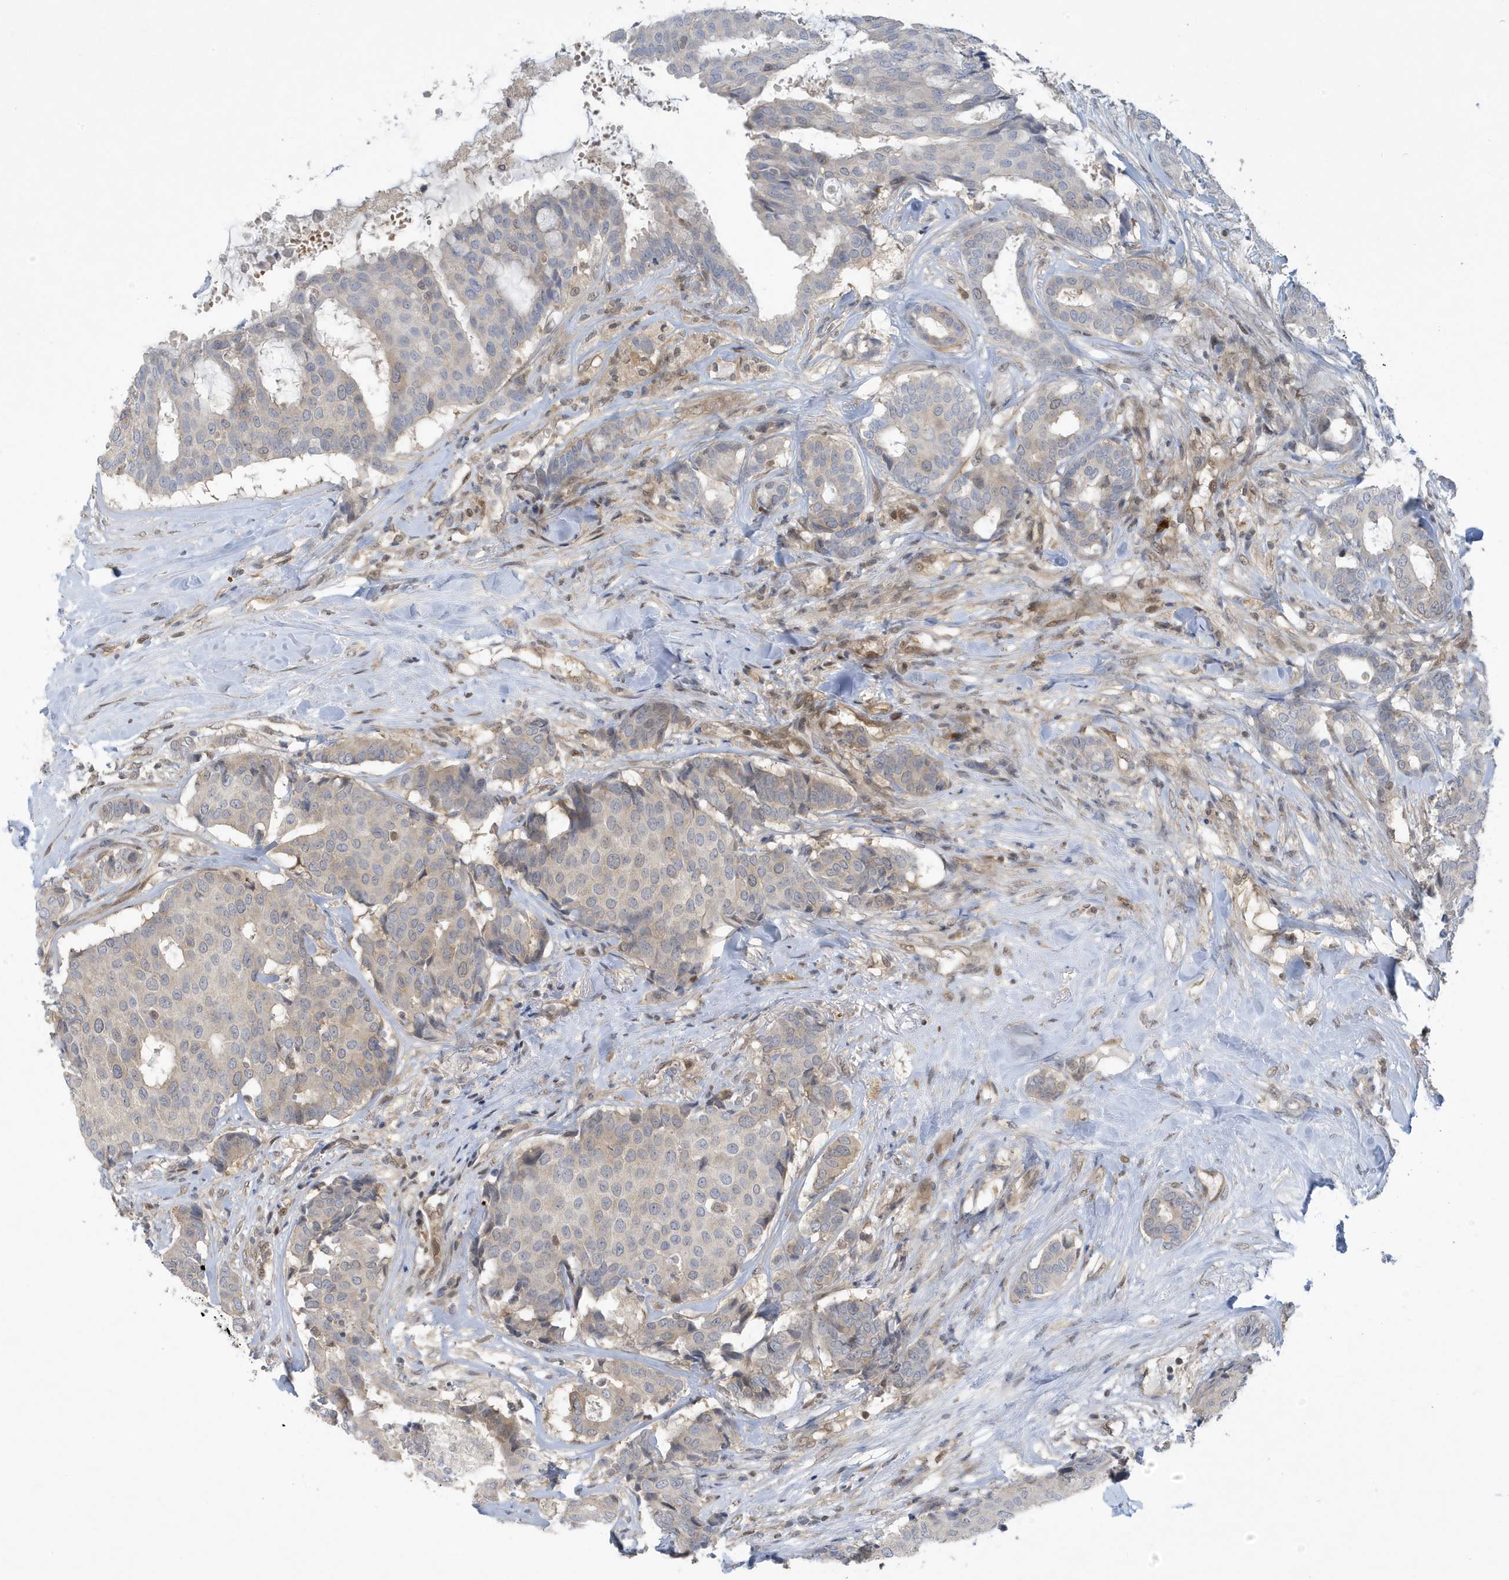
{"staining": {"intensity": "negative", "quantity": "none", "location": "none"}, "tissue": "breast cancer", "cell_type": "Tumor cells", "image_type": "cancer", "snomed": [{"axis": "morphology", "description": "Duct carcinoma"}, {"axis": "topography", "description": "Breast"}], "caption": "A histopathology image of human breast cancer is negative for staining in tumor cells.", "gene": "NCOA7", "patient": {"sex": "female", "age": 75}}